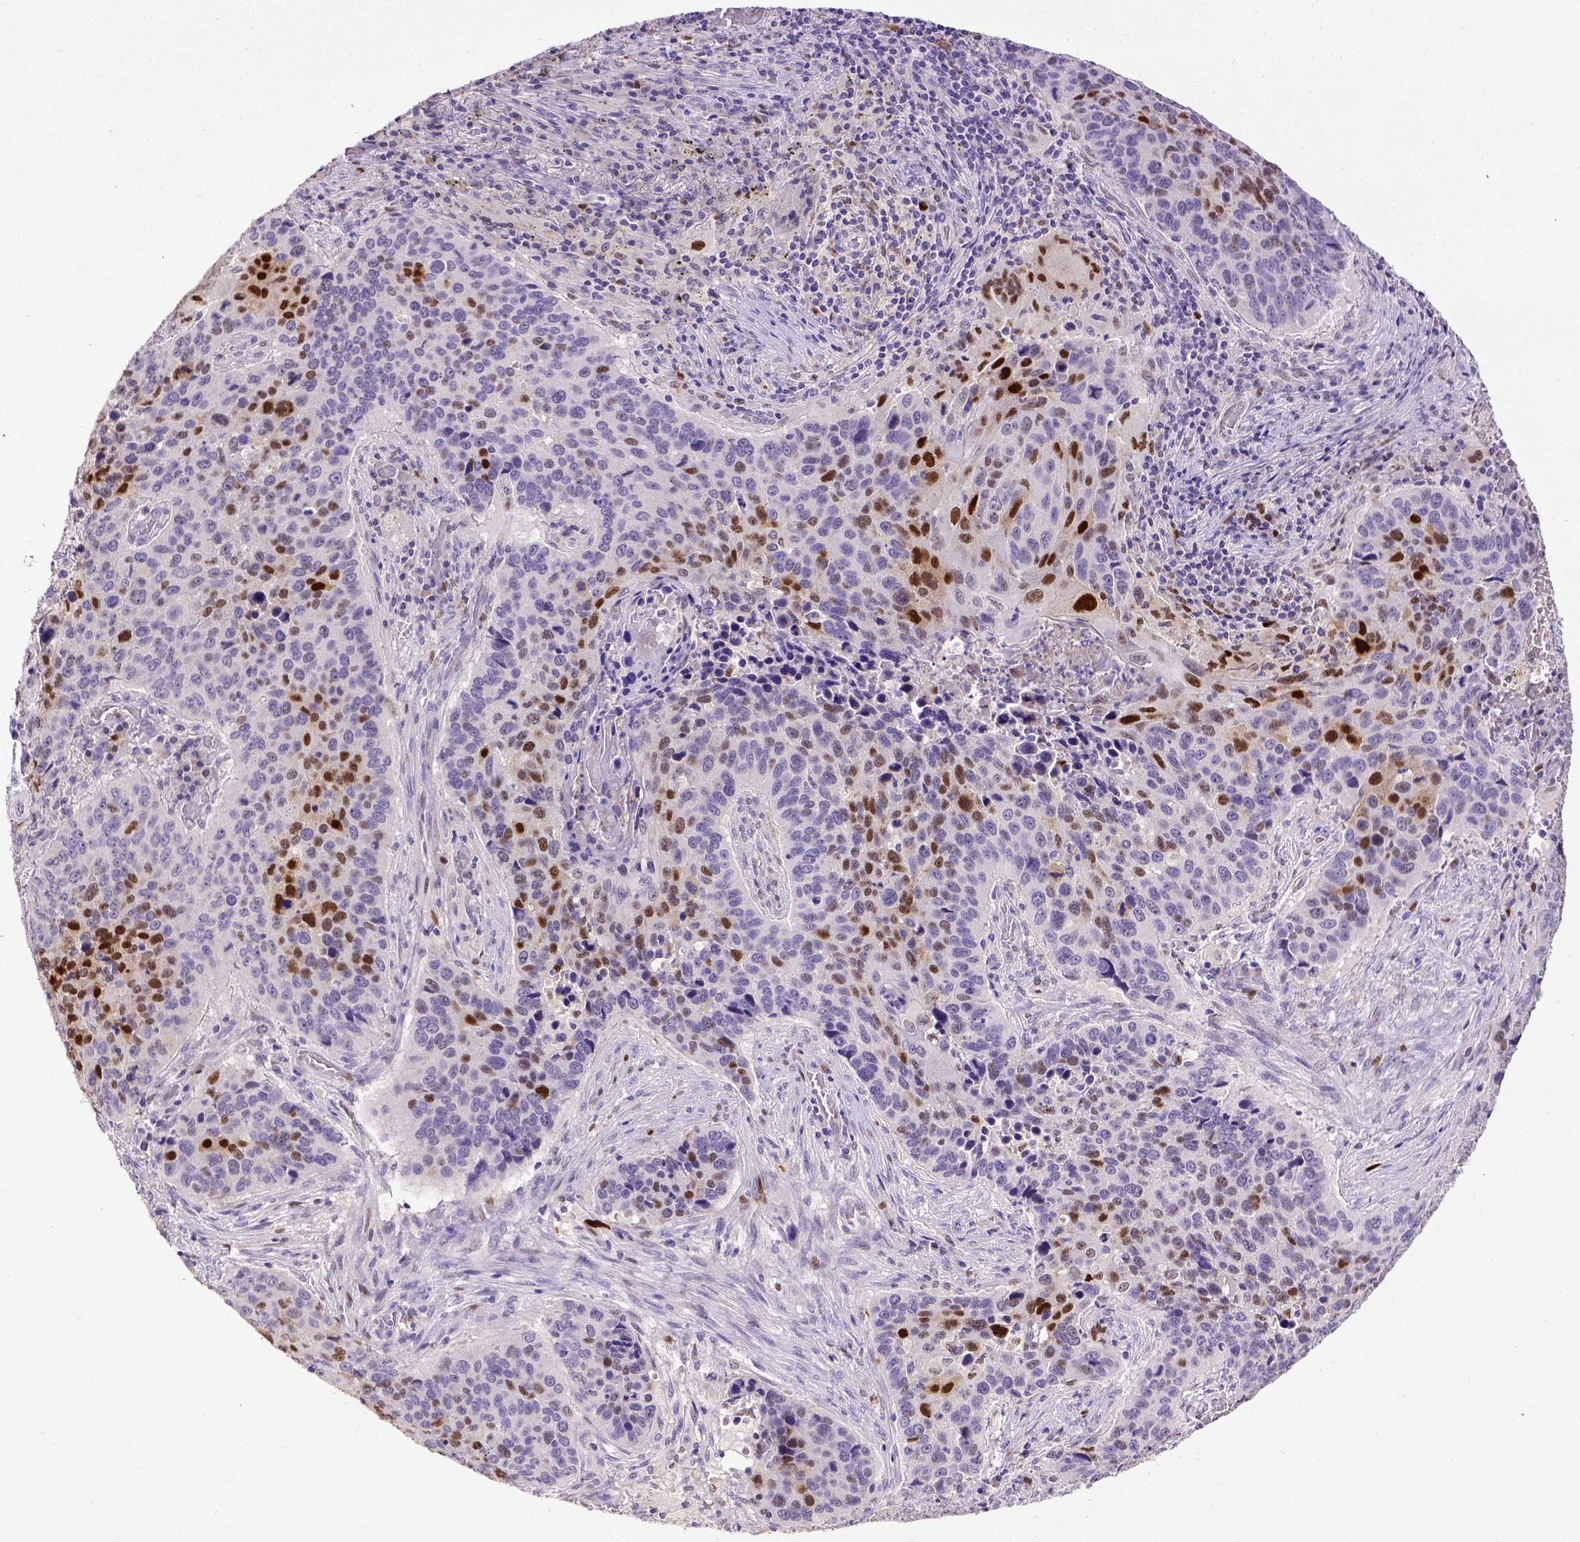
{"staining": {"intensity": "moderate", "quantity": "25%-75%", "location": "nuclear"}, "tissue": "lung cancer", "cell_type": "Tumor cells", "image_type": "cancer", "snomed": [{"axis": "morphology", "description": "Squamous cell carcinoma, NOS"}, {"axis": "topography", "description": "Lung"}], "caption": "An immunohistochemistry (IHC) histopathology image of neoplastic tissue is shown. Protein staining in brown highlights moderate nuclear positivity in lung cancer within tumor cells.", "gene": "CDKN1A", "patient": {"sex": "male", "age": 68}}